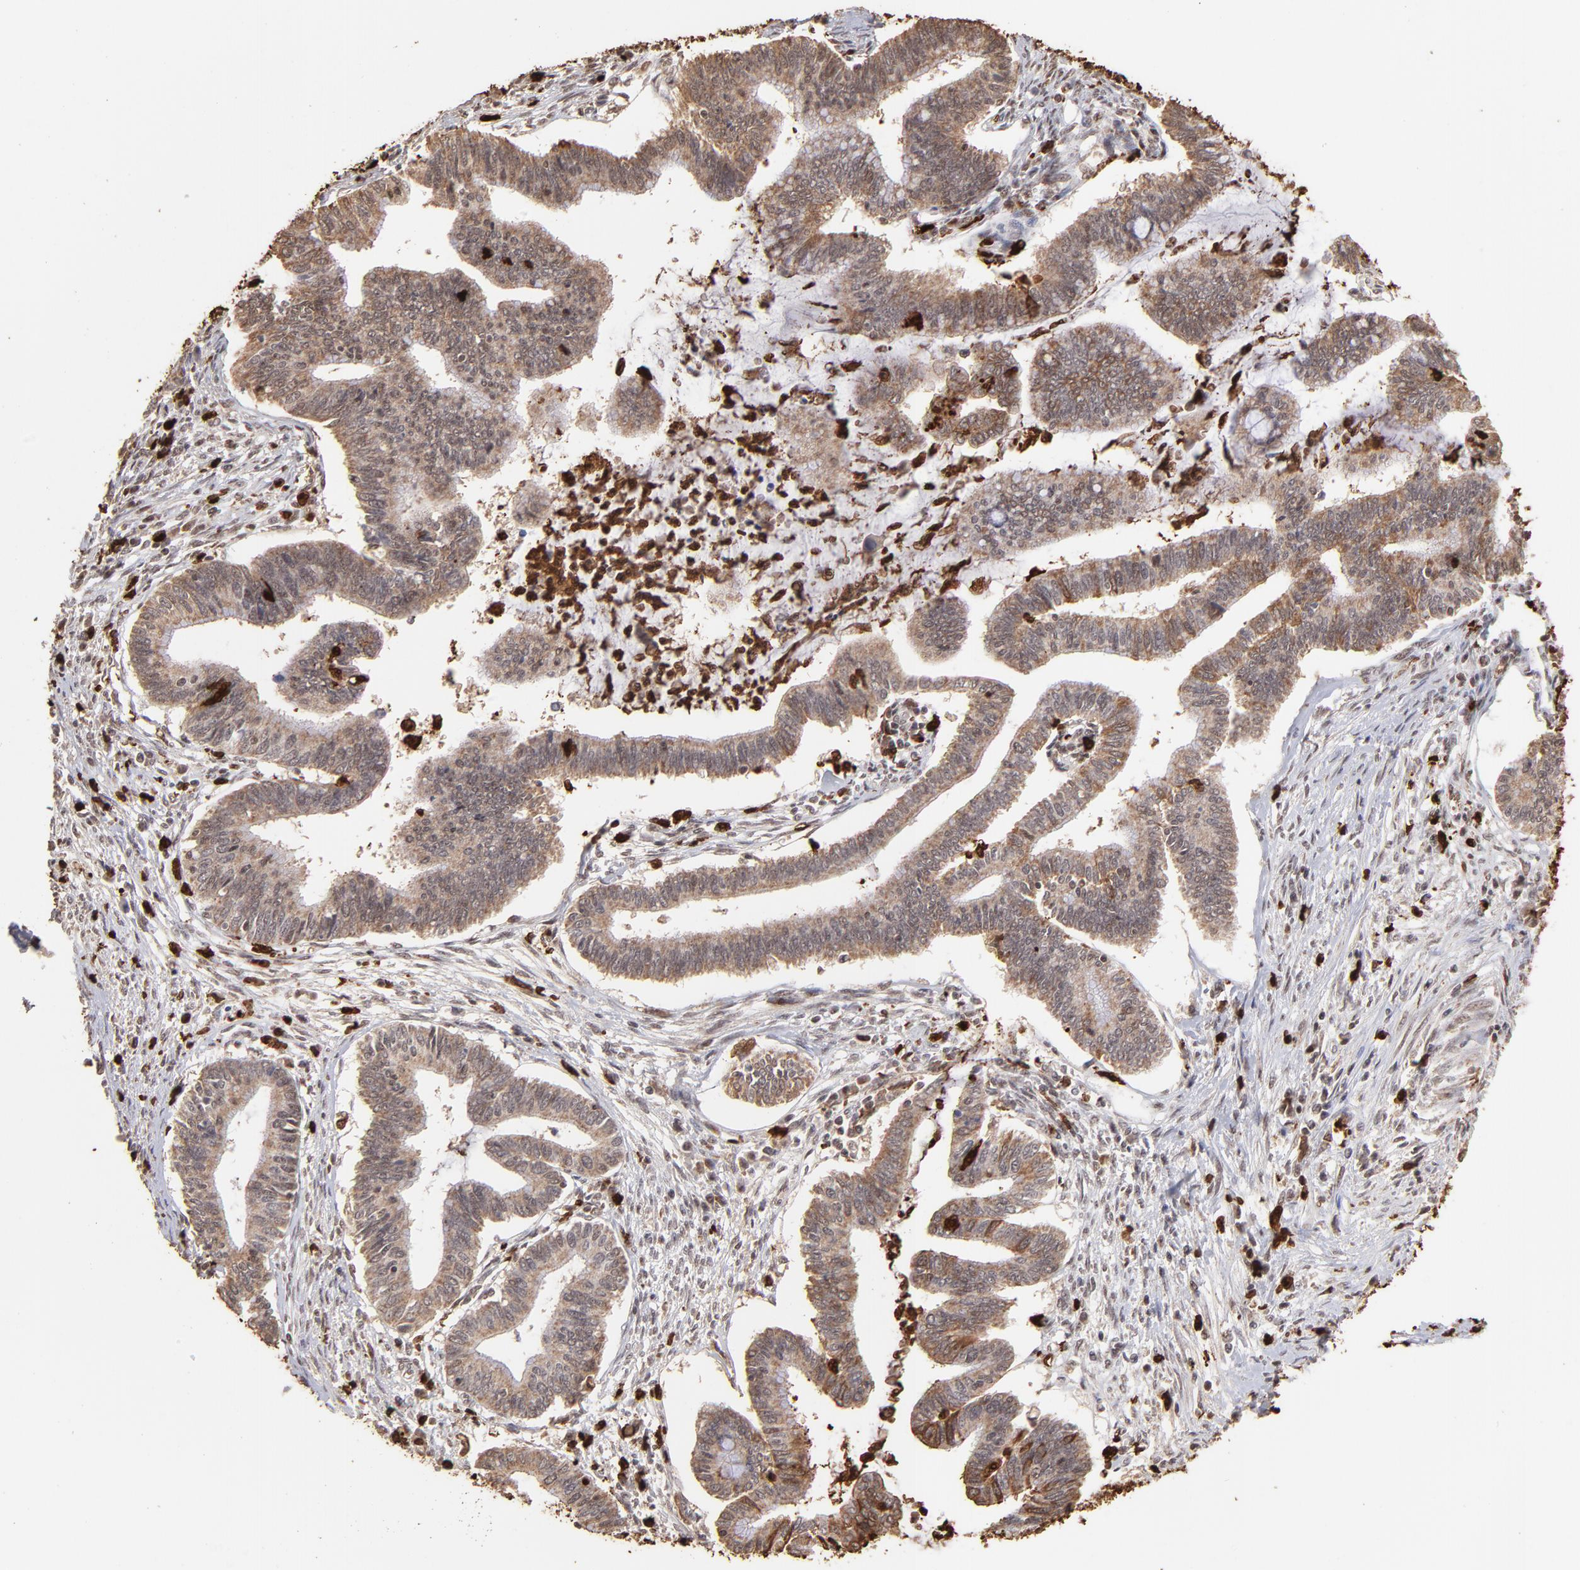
{"staining": {"intensity": "moderate", "quantity": ">75%", "location": "cytoplasmic/membranous"}, "tissue": "cervical cancer", "cell_type": "Tumor cells", "image_type": "cancer", "snomed": [{"axis": "morphology", "description": "Adenocarcinoma, NOS"}, {"axis": "topography", "description": "Cervix"}], "caption": "IHC (DAB) staining of cervical adenocarcinoma shows moderate cytoplasmic/membranous protein expression in about >75% of tumor cells.", "gene": "ZFX", "patient": {"sex": "female", "age": 36}}